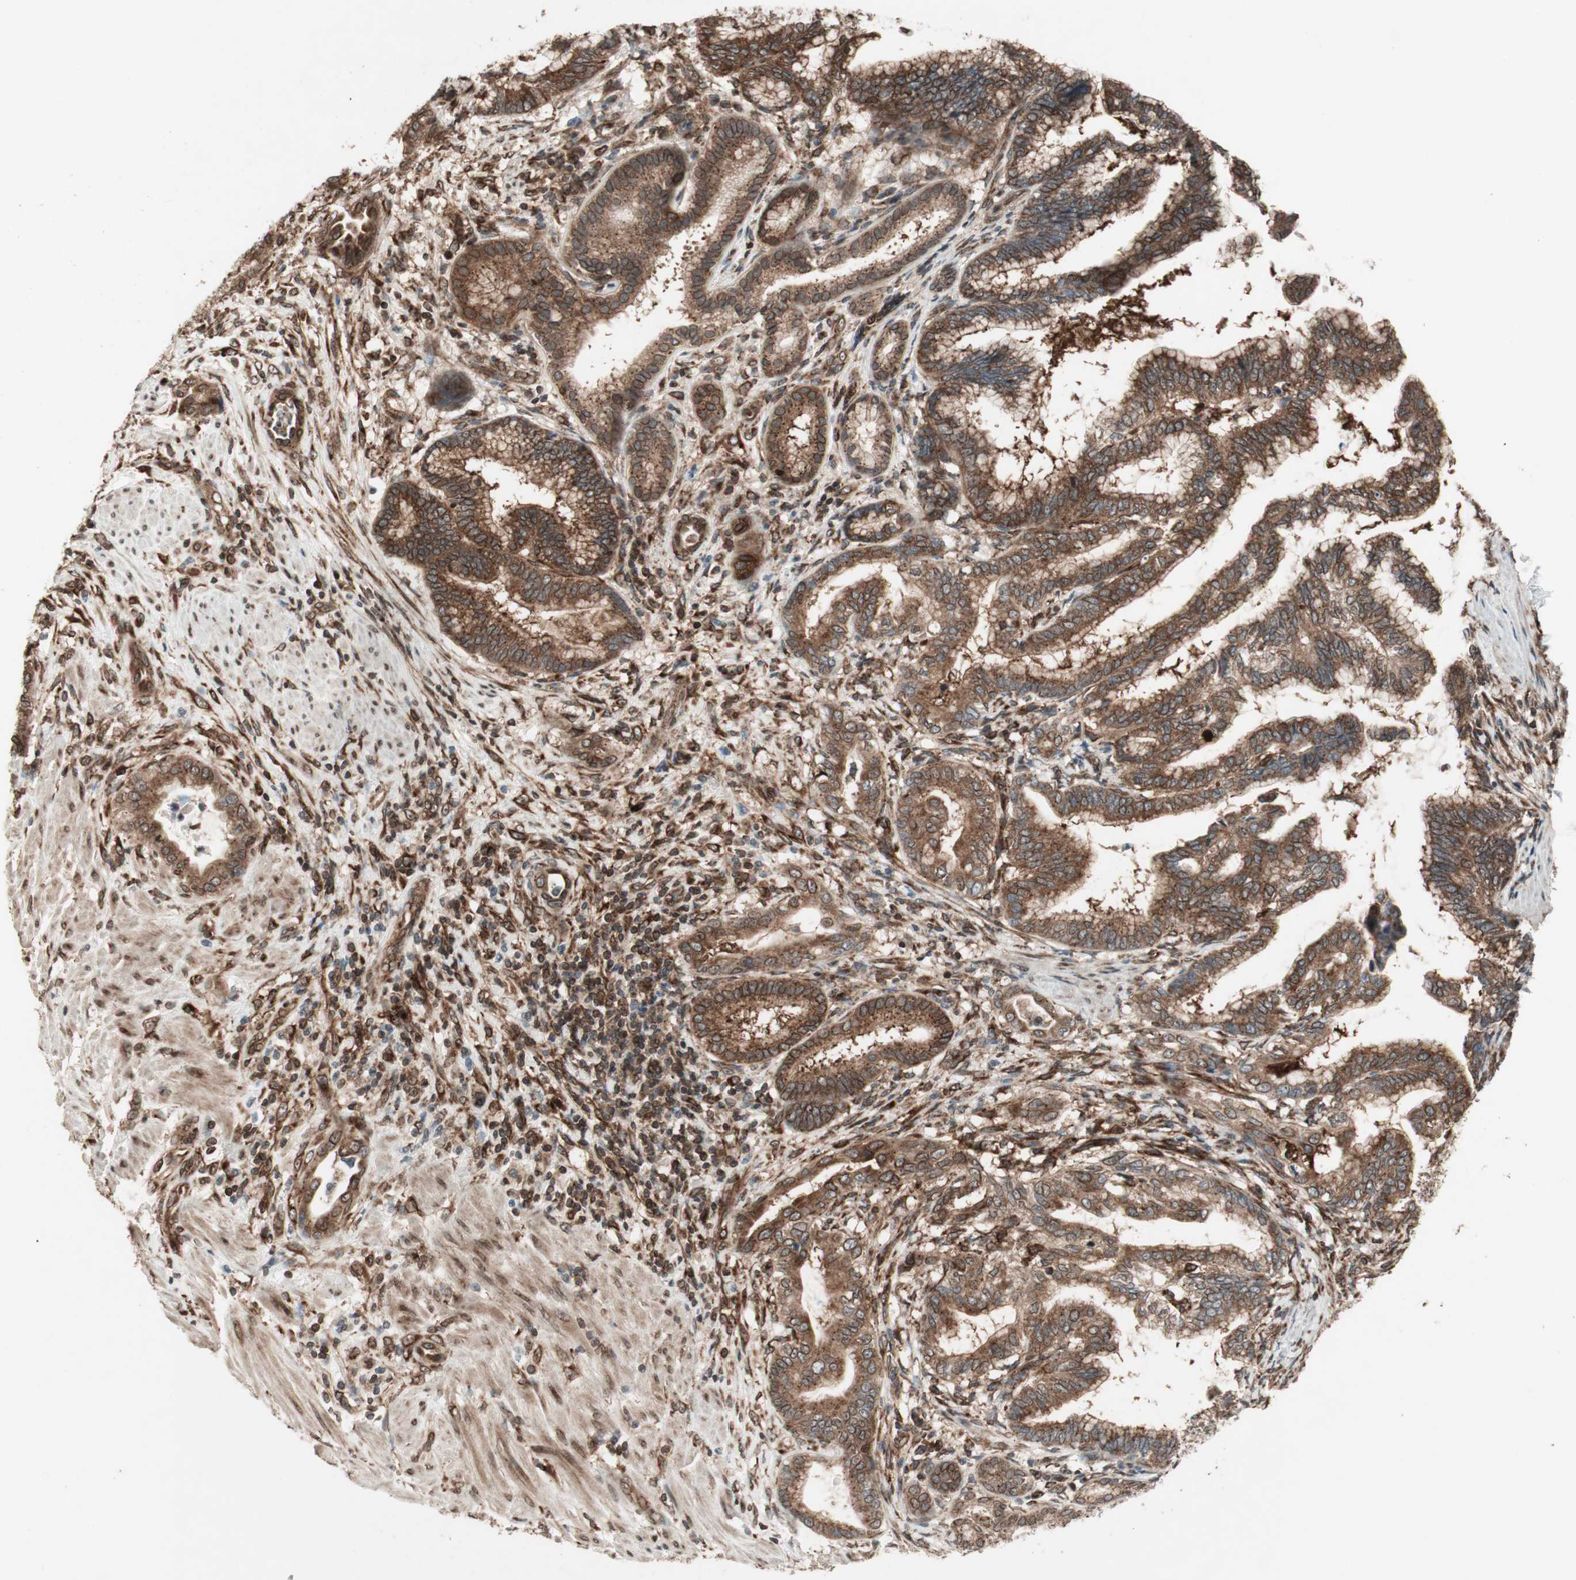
{"staining": {"intensity": "strong", "quantity": ">75%", "location": "cytoplasmic/membranous,nuclear"}, "tissue": "pancreatic cancer", "cell_type": "Tumor cells", "image_type": "cancer", "snomed": [{"axis": "morphology", "description": "Adenocarcinoma, NOS"}, {"axis": "topography", "description": "Pancreas"}], "caption": "A photomicrograph showing strong cytoplasmic/membranous and nuclear staining in approximately >75% of tumor cells in pancreatic cancer, as visualized by brown immunohistochemical staining.", "gene": "NUP62", "patient": {"sex": "female", "age": 64}}